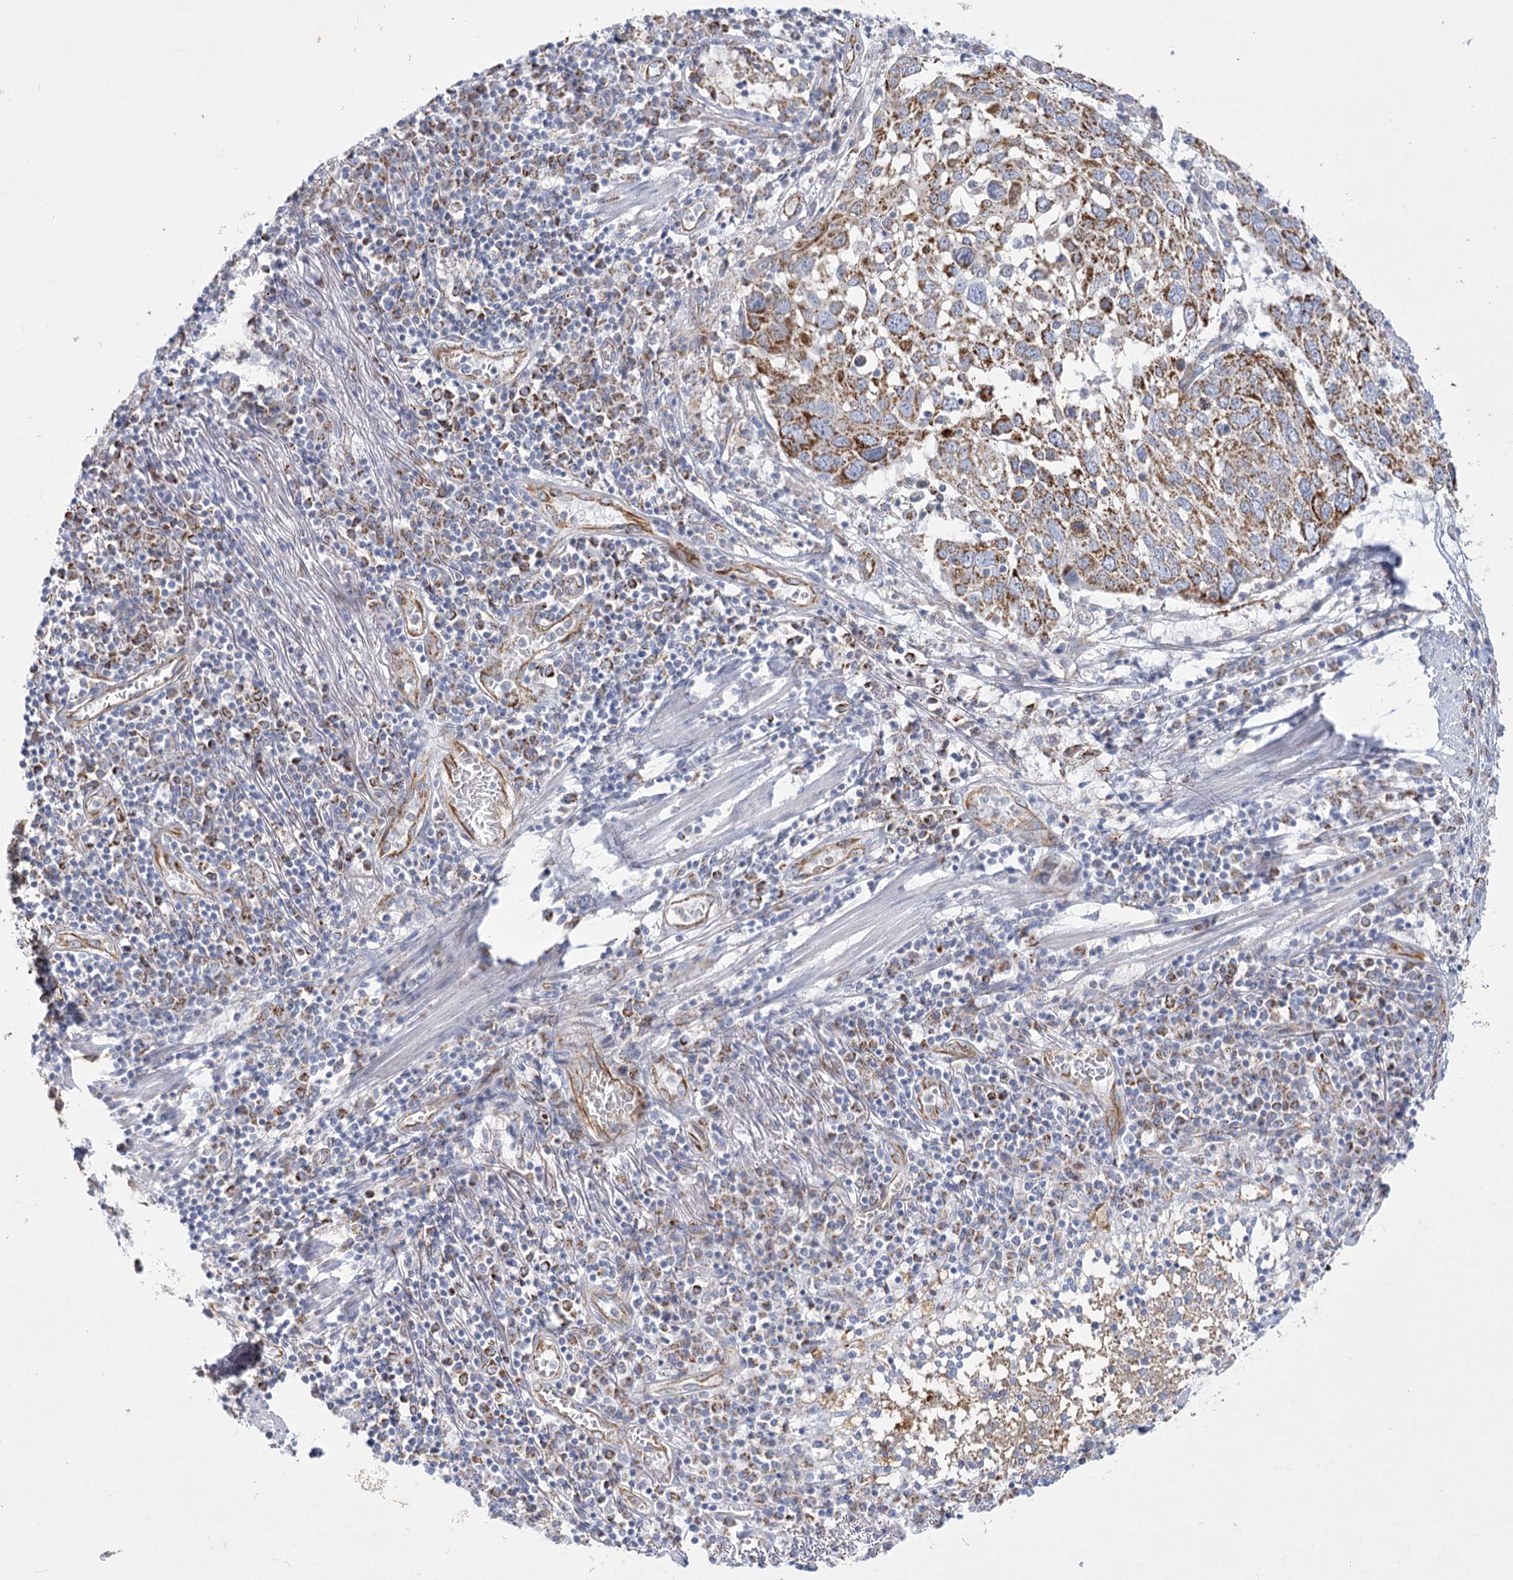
{"staining": {"intensity": "strong", "quantity": ">75%", "location": "cytoplasmic/membranous"}, "tissue": "lung cancer", "cell_type": "Tumor cells", "image_type": "cancer", "snomed": [{"axis": "morphology", "description": "Squamous cell carcinoma, NOS"}, {"axis": "topography", "description": "Lung"}], "caption": "Brown immunohistochemical staining in lung squamous cell carcinoma demonstrates strong cytoplasmic/membranous expression in approximately >75% of tumor cells.", "gene": "DHTKD1", "patient": {"sex": "male", "age": 65}}